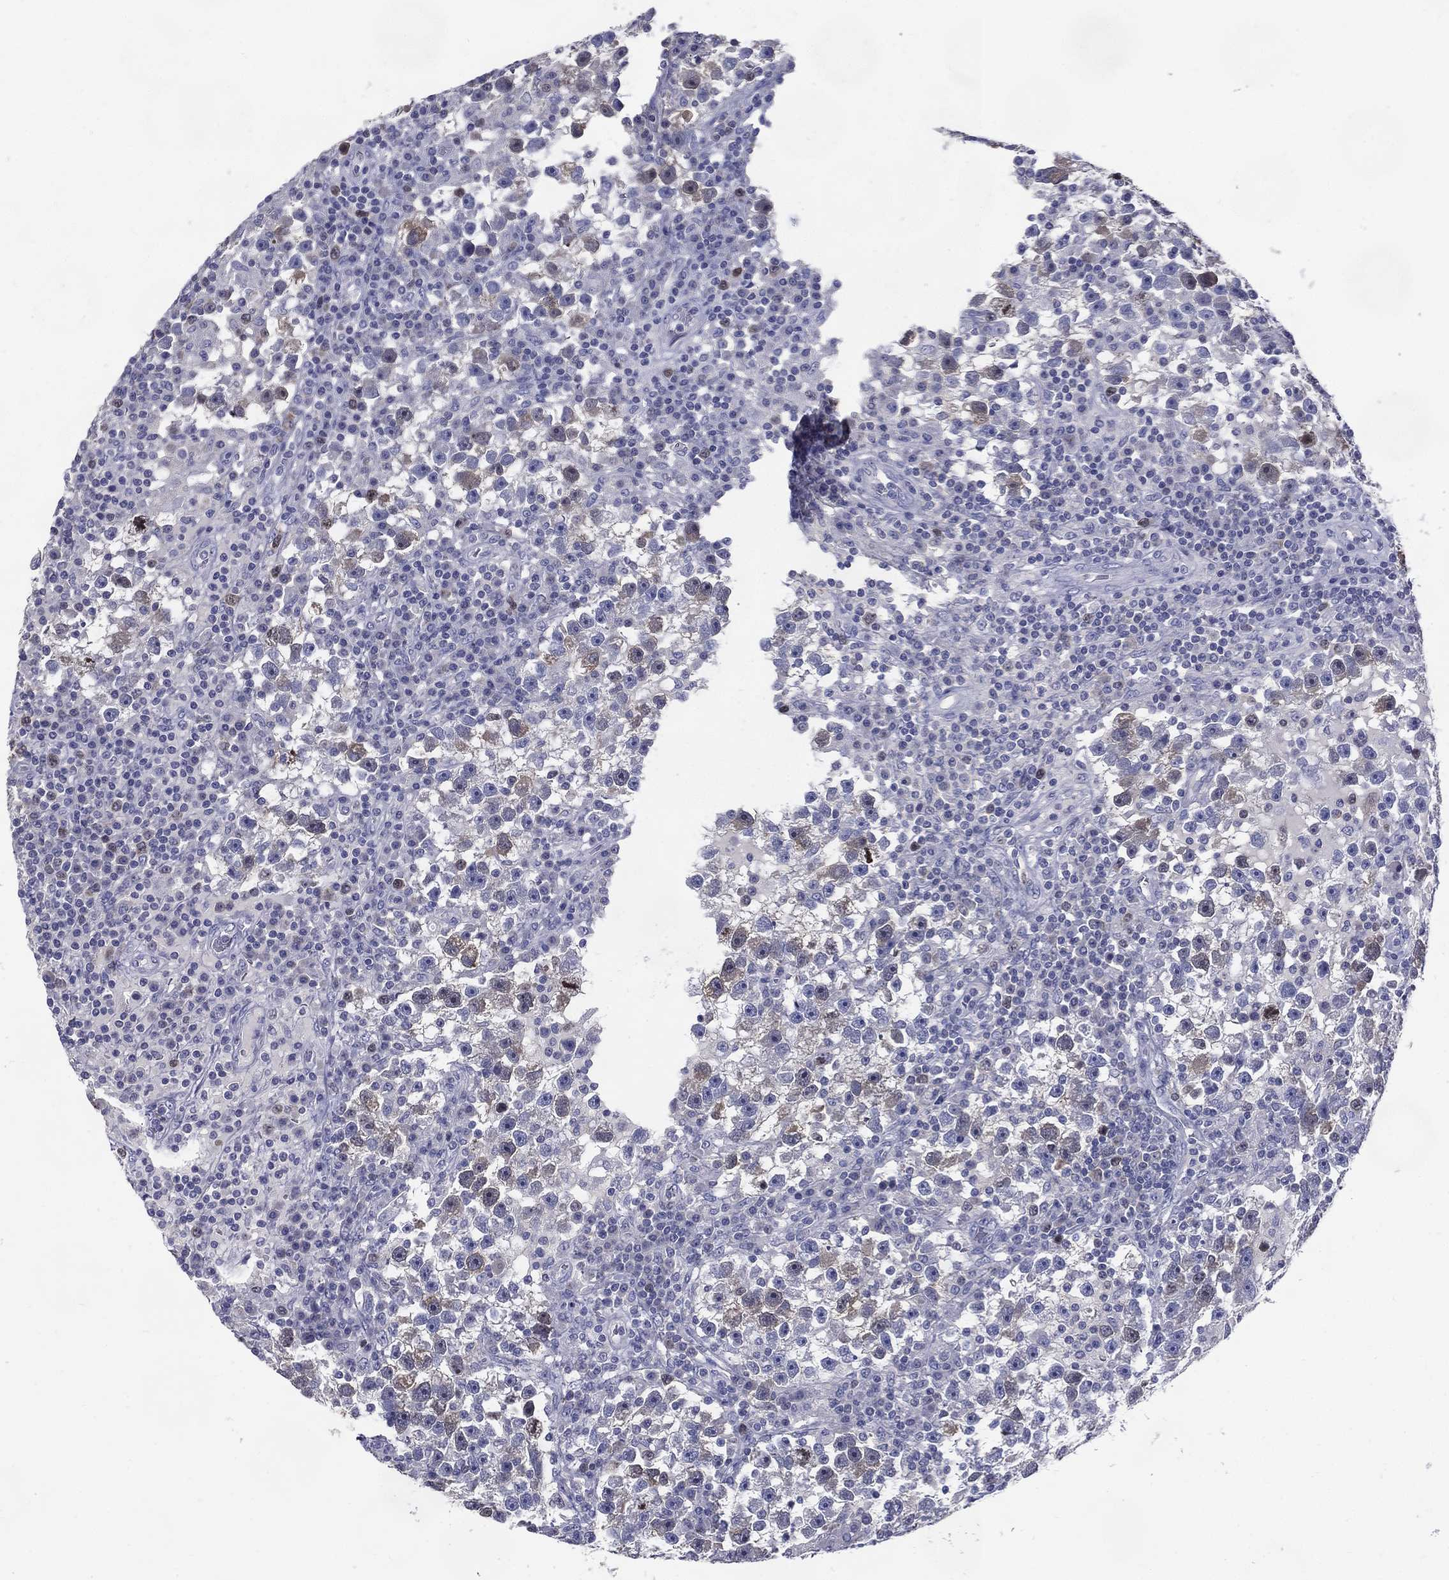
{"staining": {"intensity": "negative", "quantity": "none", "location": "none"}, "tissue": "testis cancer", "cell_type": "Tumor cells", "image_type": "cancer", "snomed": [{"axis": "morphology", "description": "Seminoma, NOS"}, {"axis": "topography", "description": "Testis"}], "caption": "A histopathology image of human testis seminoma is negative for staining in tumor cells.", "gene": "KIF2C", "patient": {"sex": "male", "age": 47}}